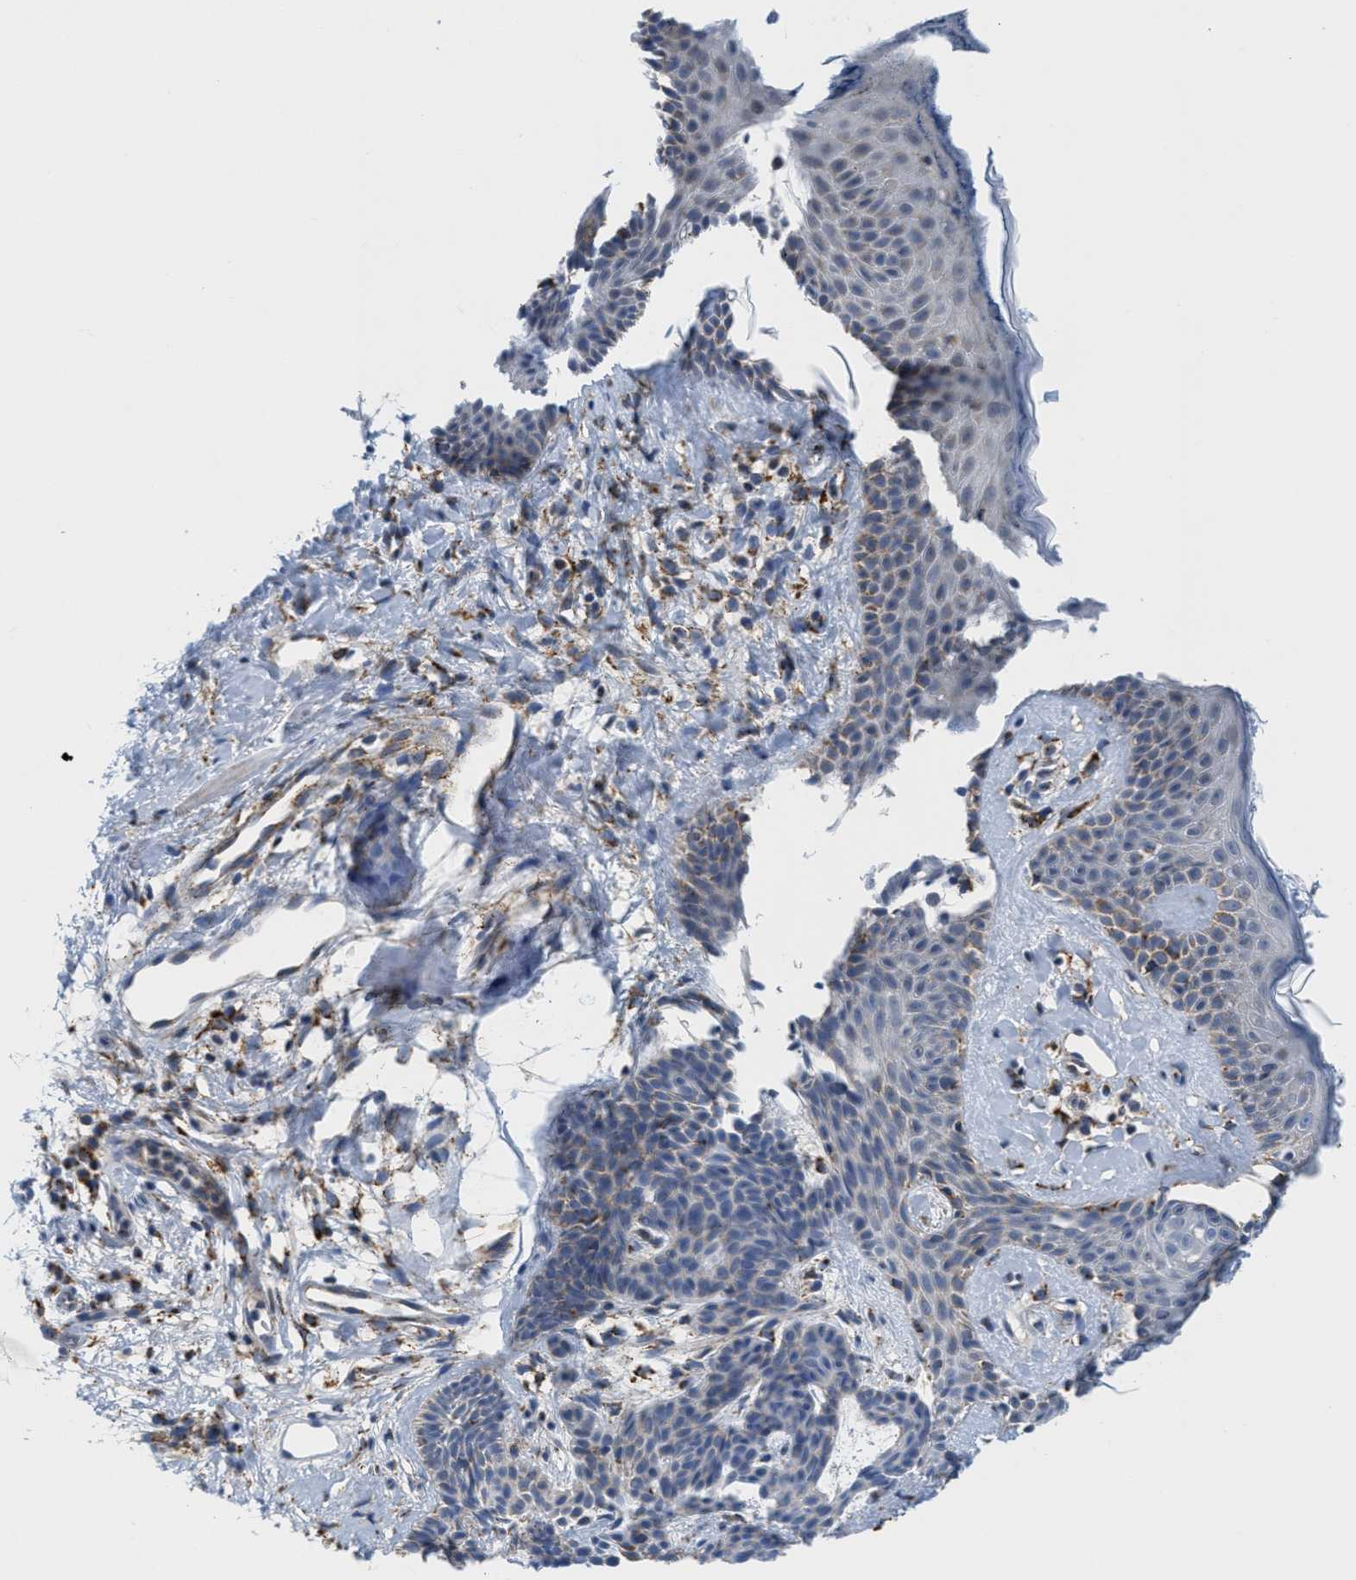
{"staining": {"intensity": "weak", "quantity": "<25%", "location": "cytoplasmic/membranous"}, "tissue": "skin cancer", "cell_type": "Tumor cells", "image_type": "cancer", "snomed": [{"axis": "morphology", "description": "Developmental malformation"}, {"axis": "morphology", "description": "Basal cell carcinoma"}, {"axis": "topography", "description": "Skin"}], "caption": "Tumor cells are negative for brown protein staining in skin basal cell carcinoma.", "gene": "KCNJ5", "patient": {"sex": "female", "age": 62}}